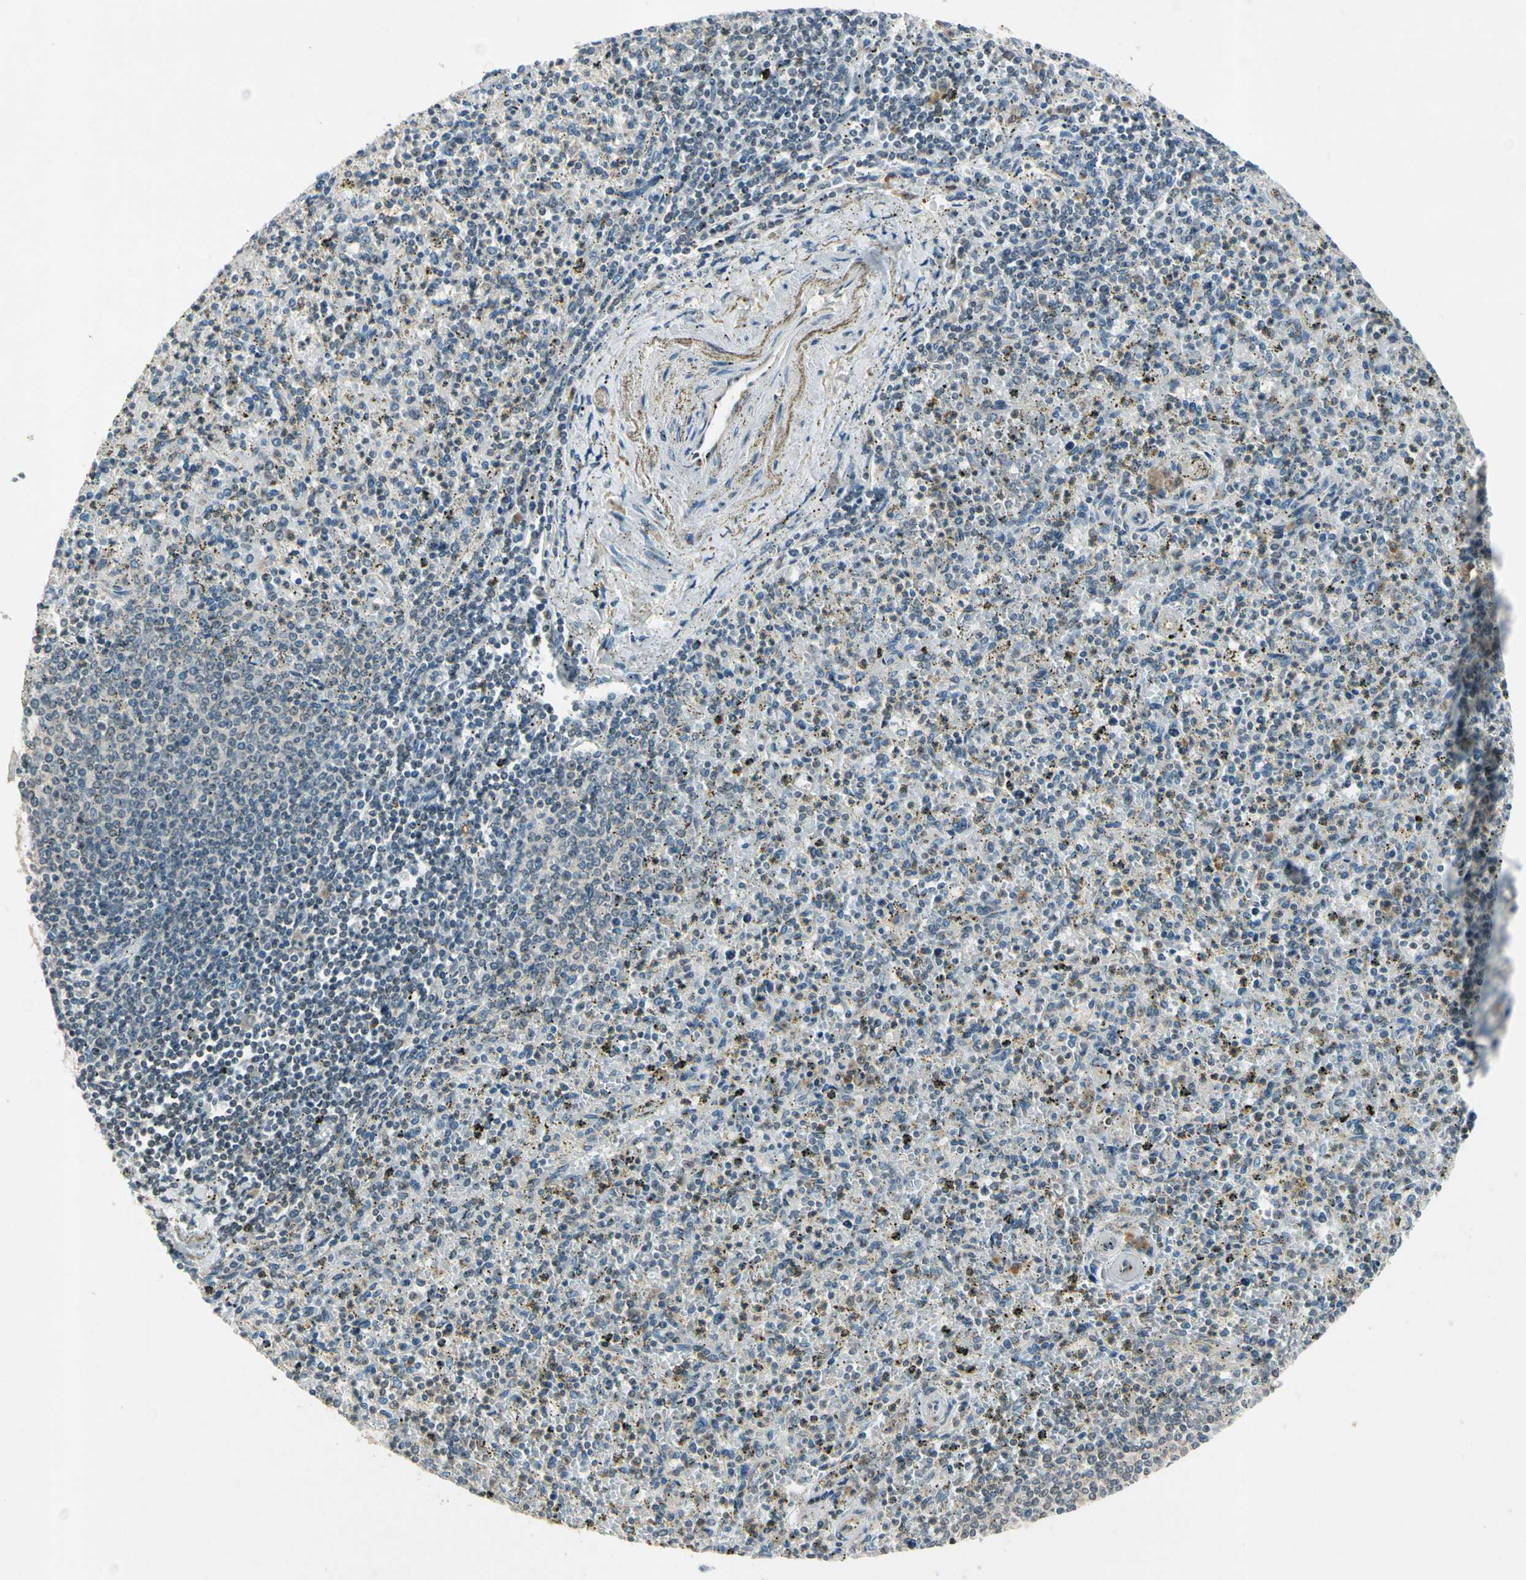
{"staining": {"intensity": "weak", "quantity": "<25%", "location": "cytoplasmic/membranous"}, "tissue": "spleen", "cell_type": "Cells in red pulp", "image_type": "normal", "snomed": [{"axis": "morphology", "description": "Normal tissue, NOS"}, {"axis": "topography", "description": "Spleen"}], "caption": "Immunohistochemistry (IHC) of benign spleen displays no positivity in cells in red pulp.", "gene": "RPS6KB2", "patient": {"sex": "male", "age": 72}}